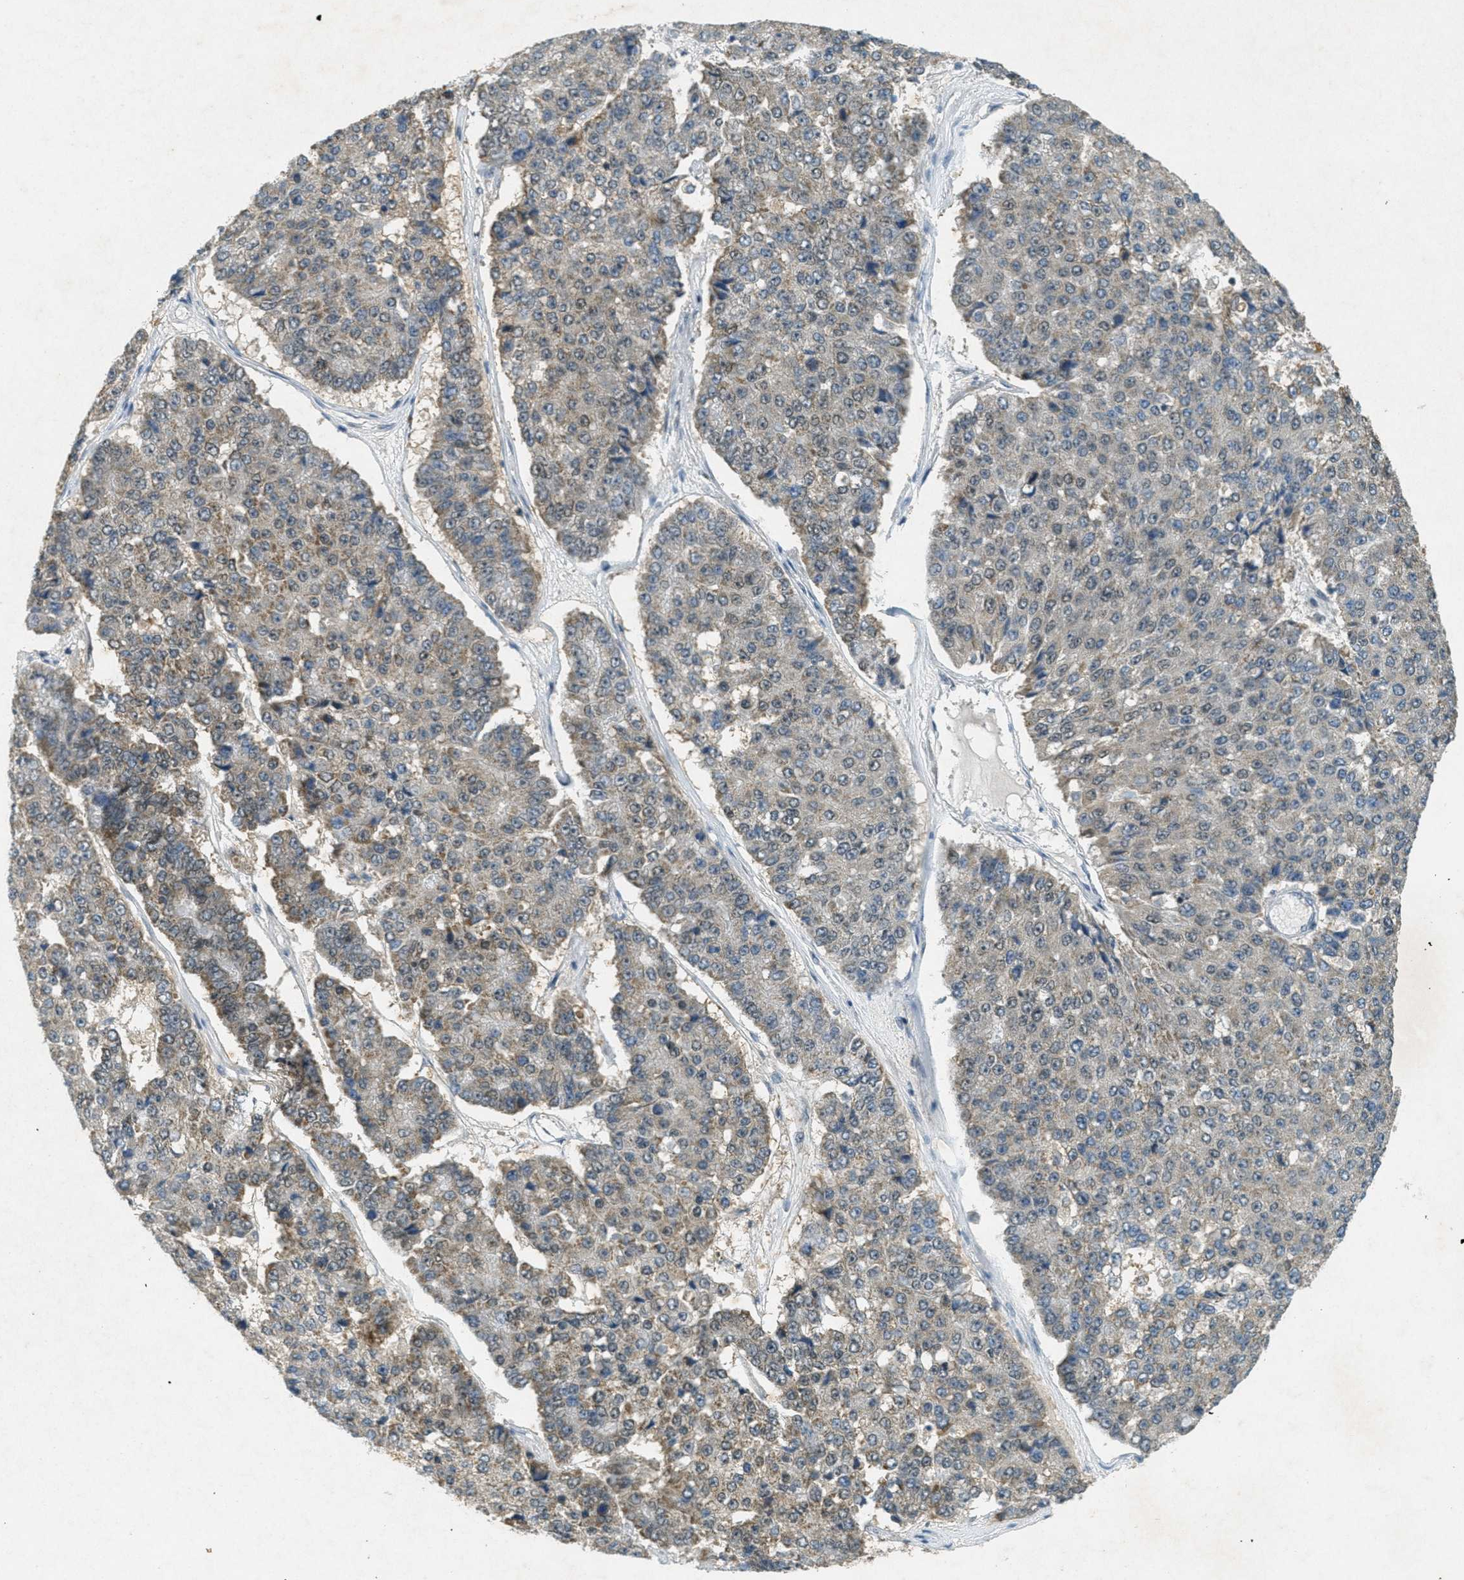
{"staining": {"intensity": "negative", "quantity": "none", "location": "none"}, "tissue": "pancreatic cancer", "cell_type": "Tumor cells", "image_type": "cancer", "snomed": [{"axis": "morphology", "description": "Adenocarcinoma, NOS"}, {"axis": "topography", "description": "Pancreas"}], "caption": "DAB (3,3'-diaminobenzidine) immunohistochemical staining of human pancreatic cancer displays no significant expression in tumor cells.", "gene": "TCF20", "patient": {"sex": "male", "age": 50}}